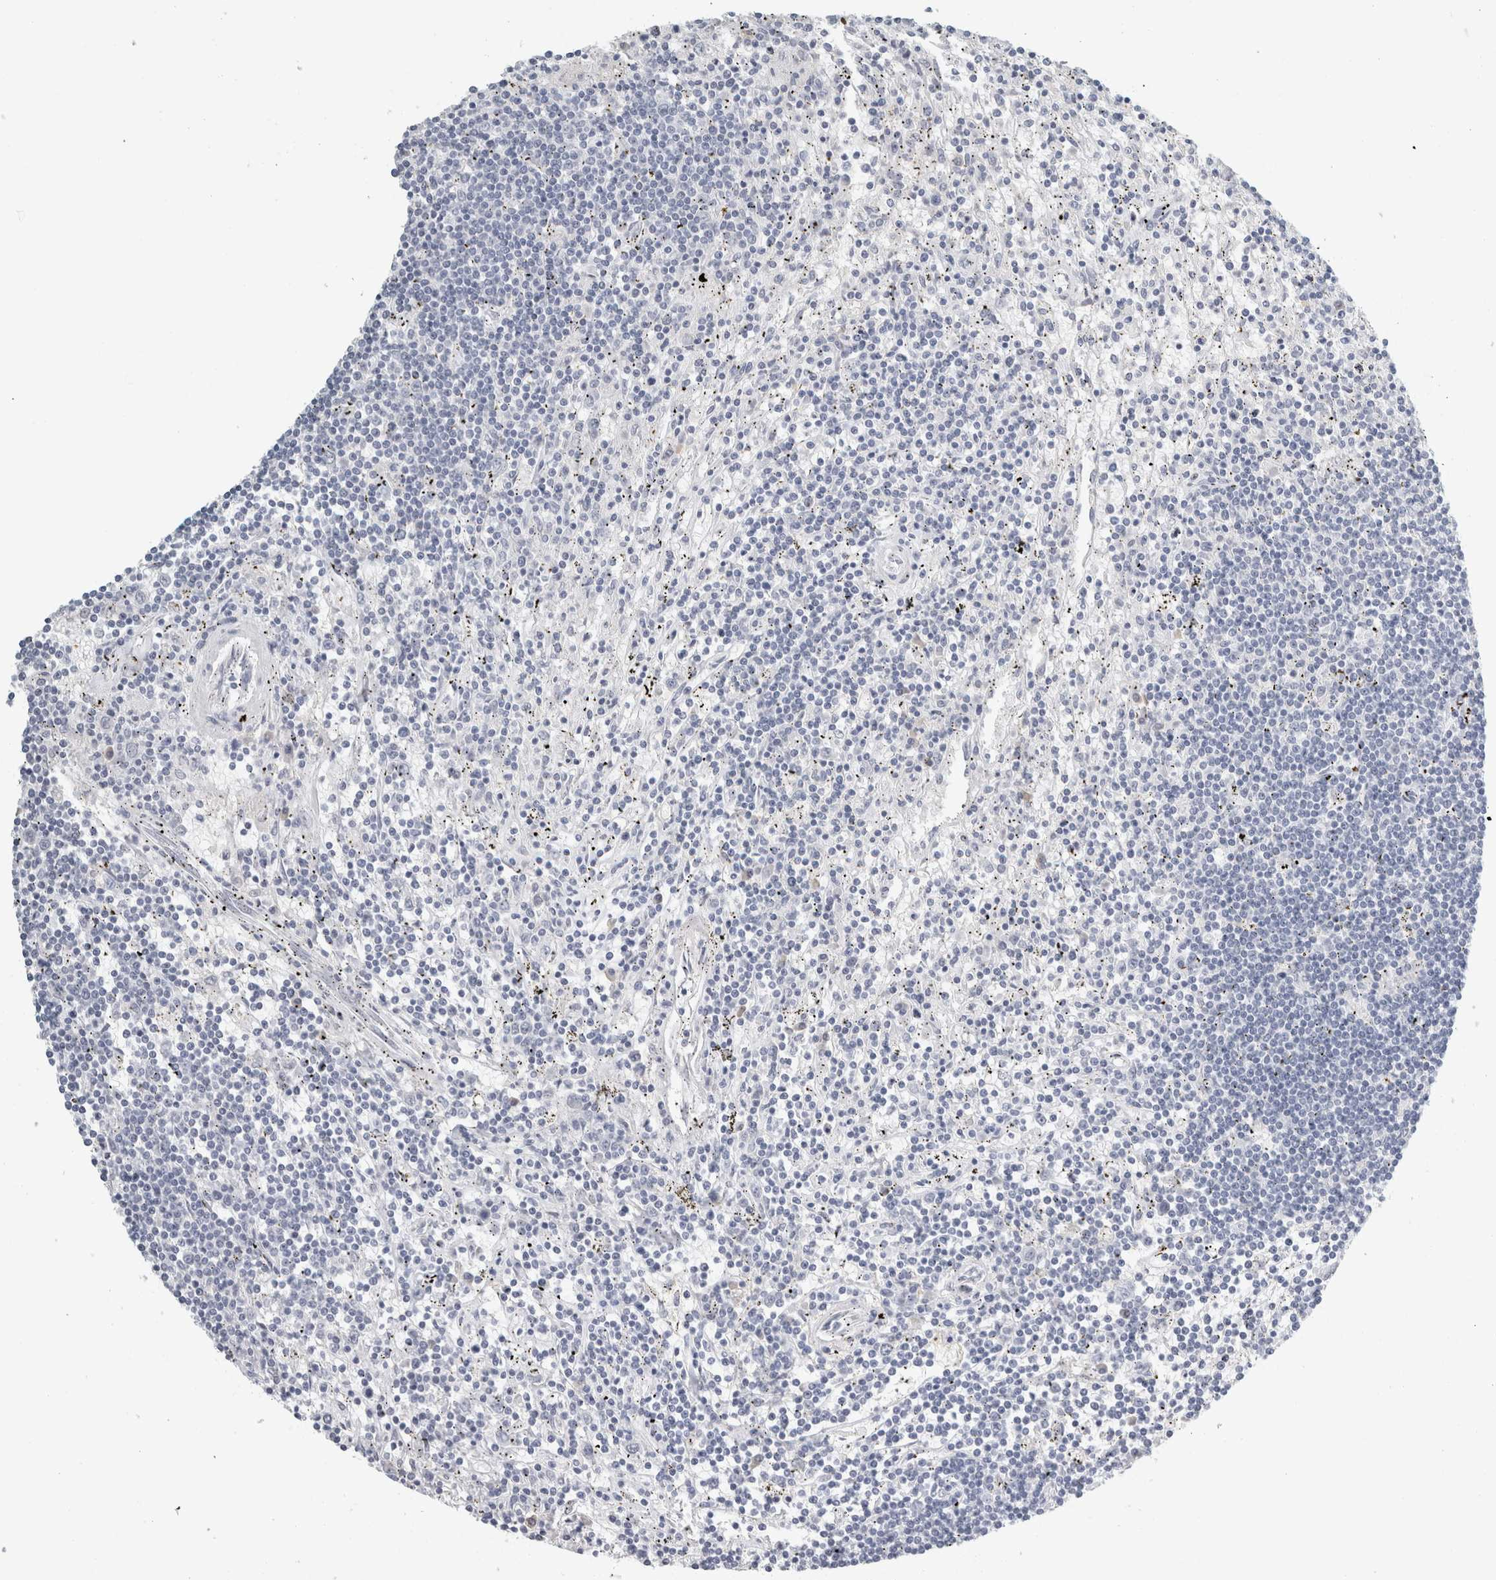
{"staining": {"intensity": "negative", "quantity": "none", "location": "none"}, "tissue": "lymphoma", "cell_type": "Tumor cells", "image_type": "cancer", "snomed": [{"axis": "morphology", "description": "Malignant lymphoma, non-Hodgkin's type, Low grade"}, {"axis": "topography", "description": "Spleen"}], "caption": "Protein analysis of lymphoma displays no significant expression in tumor cells.", "gene": "TSPAN8", "patient": {"sex": "male", "age": 76}}